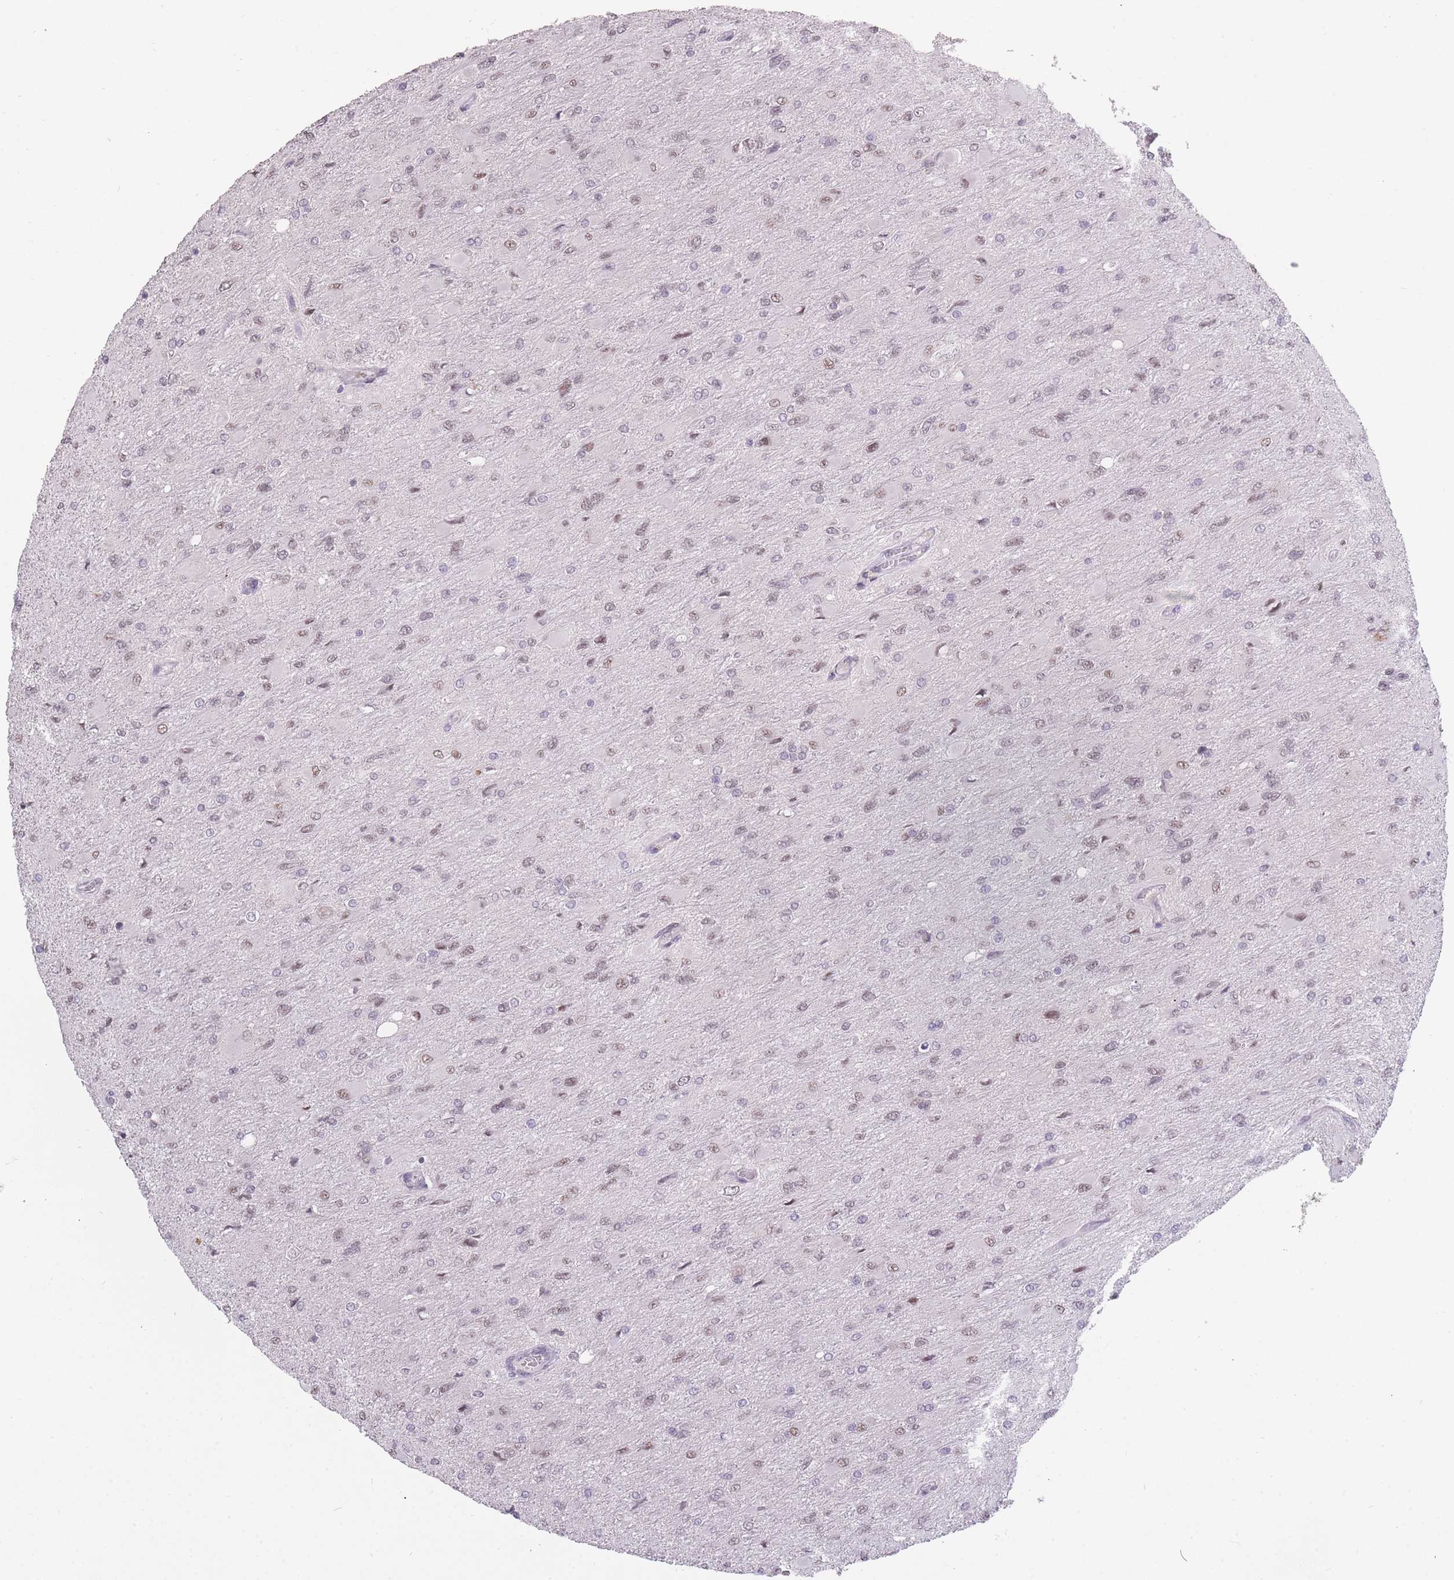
{"staining": {"intensity": "weak", "quantity": "<25%", "location": "nuclear"}, "tissue": "glioma", "cell_type": "Tumor cells", "image_type": "cancer", "snomed": [{"axis": "morphology", "description": "Glioma, malignant, High grade"}, {"axis": "topography", "description": "Cerebral cortex"}], "caption": "There is no significant staining in tumor cells of malignant glioma (high-grade).", "gene": "HNRNPUL1", "patient": {"sex": "female", "age": 36}}